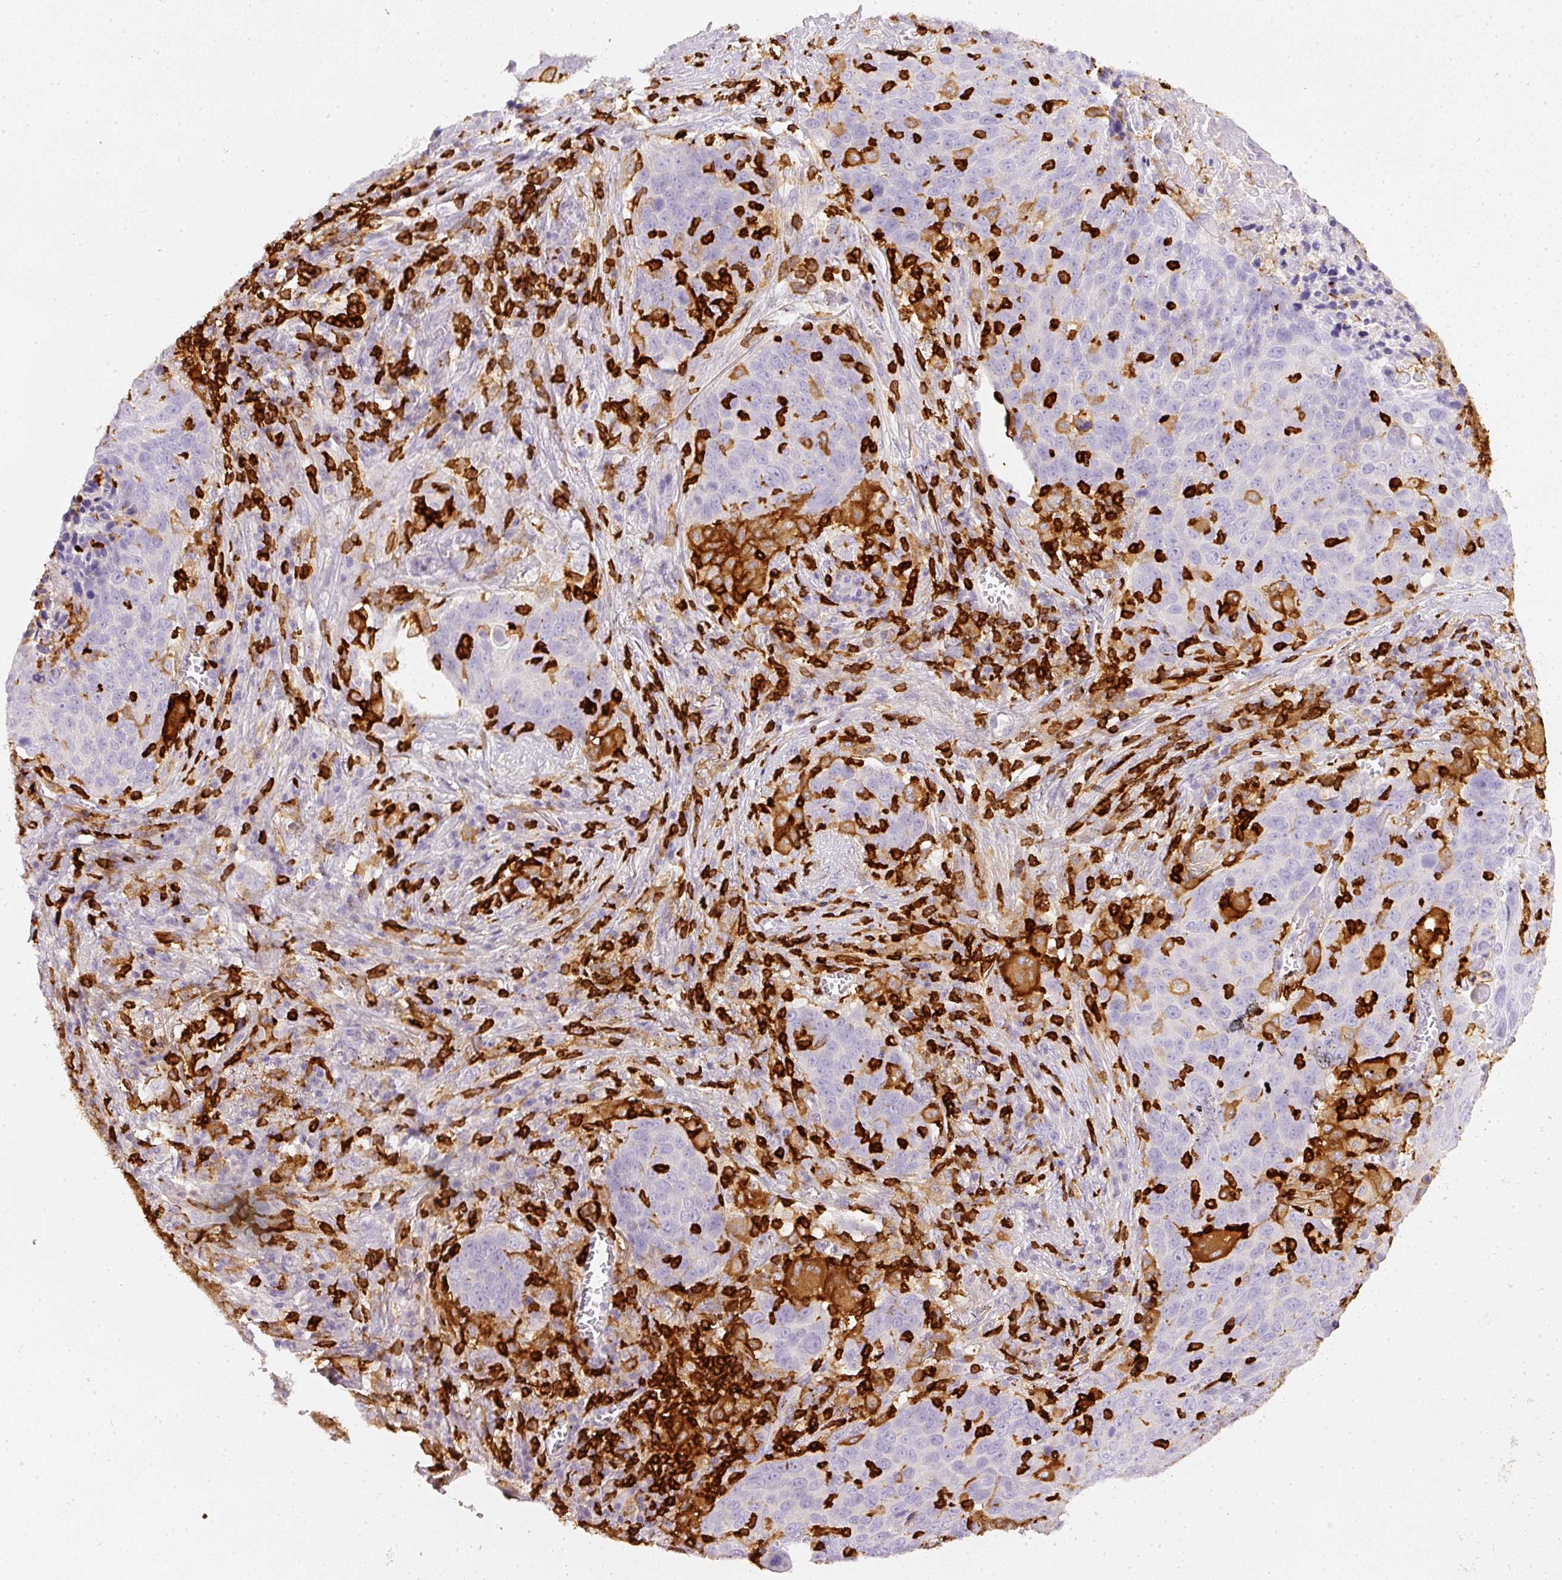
{"staining": {"intensity": "negative", "quantity": "none", "location": "none"}, "tissue": "lung cancer", "cell_type": "Tumor cells", "image_type": "cancer", "snomed": [{"axis": "morphology", "description": "Squamous cell carcinoma, NOS"}, {"axis": "topography", "description": "Lung"}], "caption": "Immunohistochemical staining of lung cancer reveals no significant staining in tumor cells.", "gene": "EVL", "patient": {"sex": "male", "age": 78}}